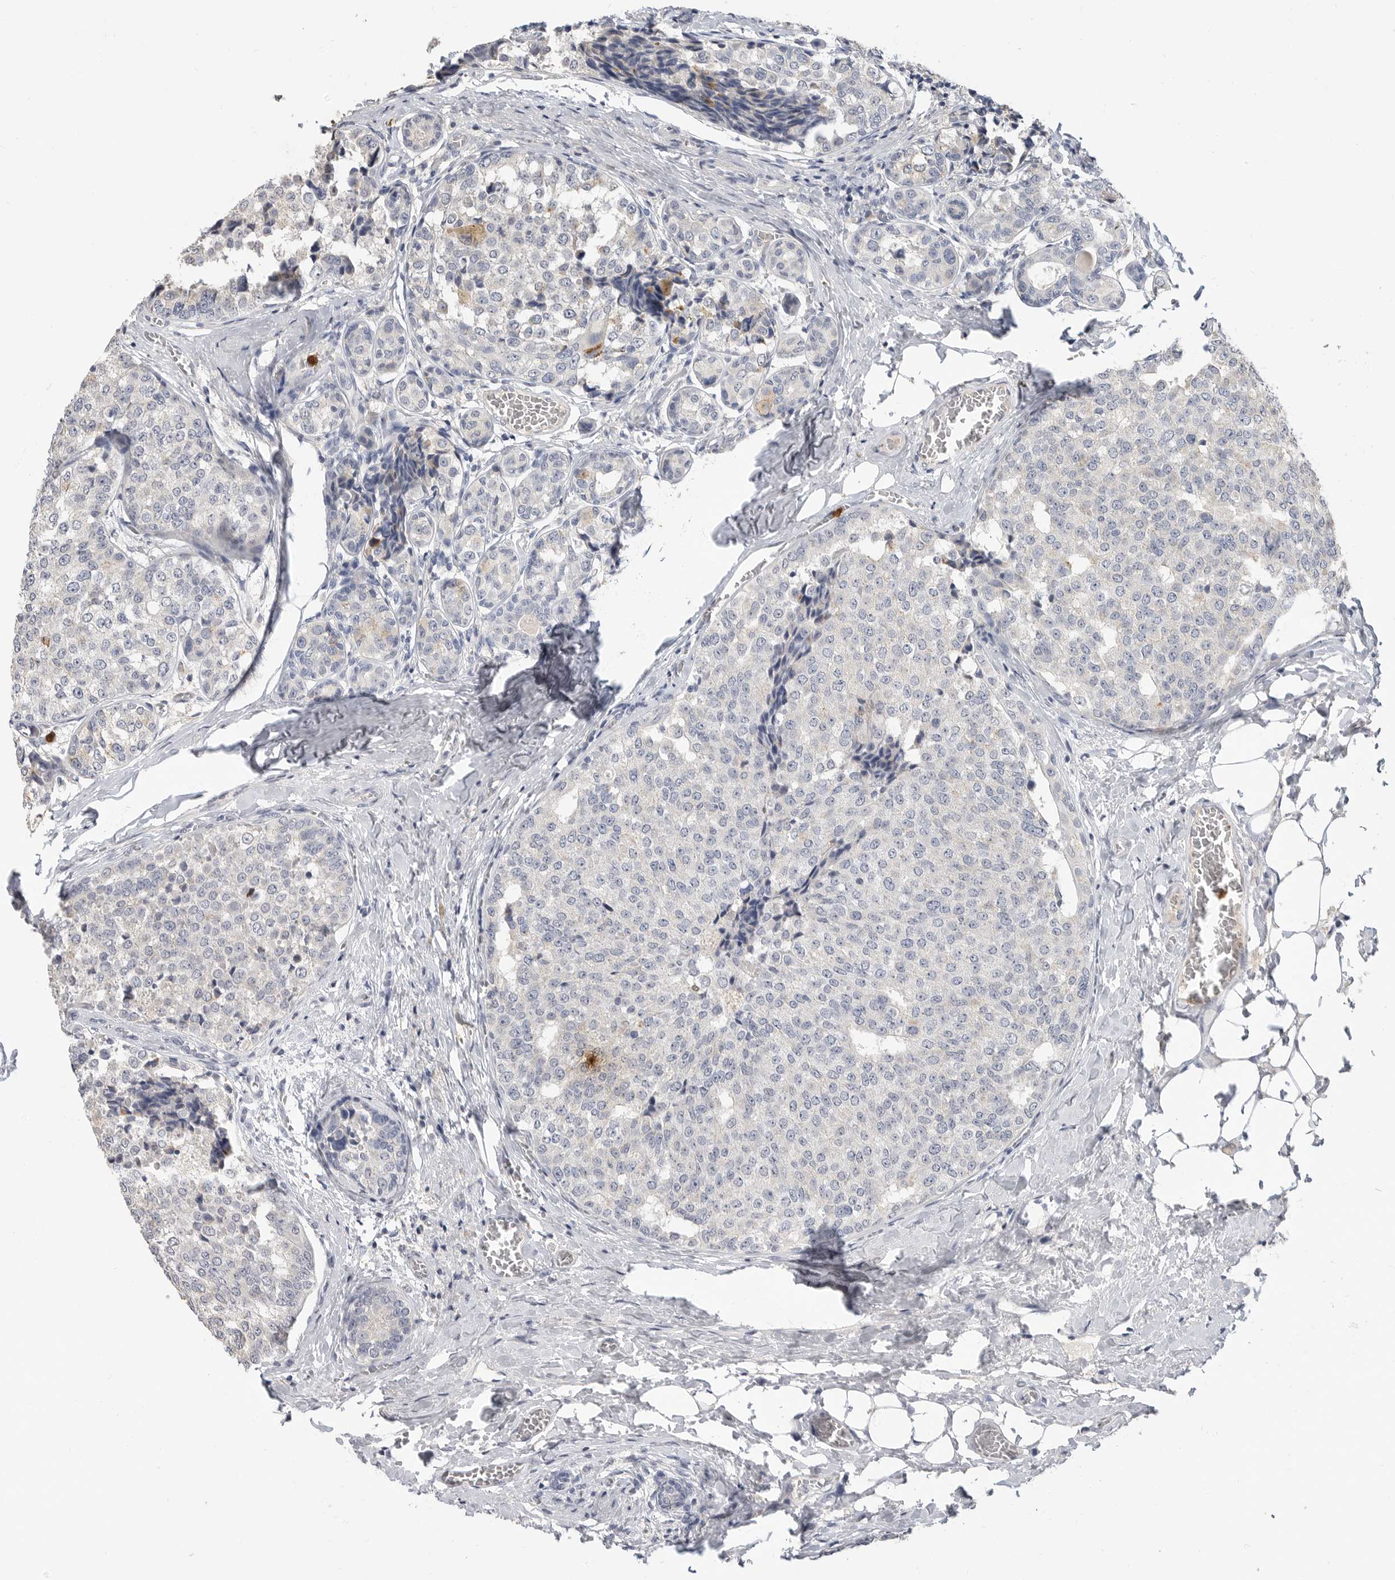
{"staining": {"intensity": "negative", "quantity": "none", "location": "none"}, "tissue": "breast cancer", "cell_type": "Tumor cells", "image_type": "cancer", "snomed": [{"axis": "morphology", "description": "Normal tissue, NOS"}, {"axis": "morphology", "description": "Duct carcinoma"}, {"axis": "topography", "description": "Breast"}], "caption": "A high-resolution micrograph shows immunohistochemistry (IHC) staining of breast cancer, which displays no significant expression in tumor cells.", "gene": "LTBR", "patient": {"sex": "female", "age": 43}}